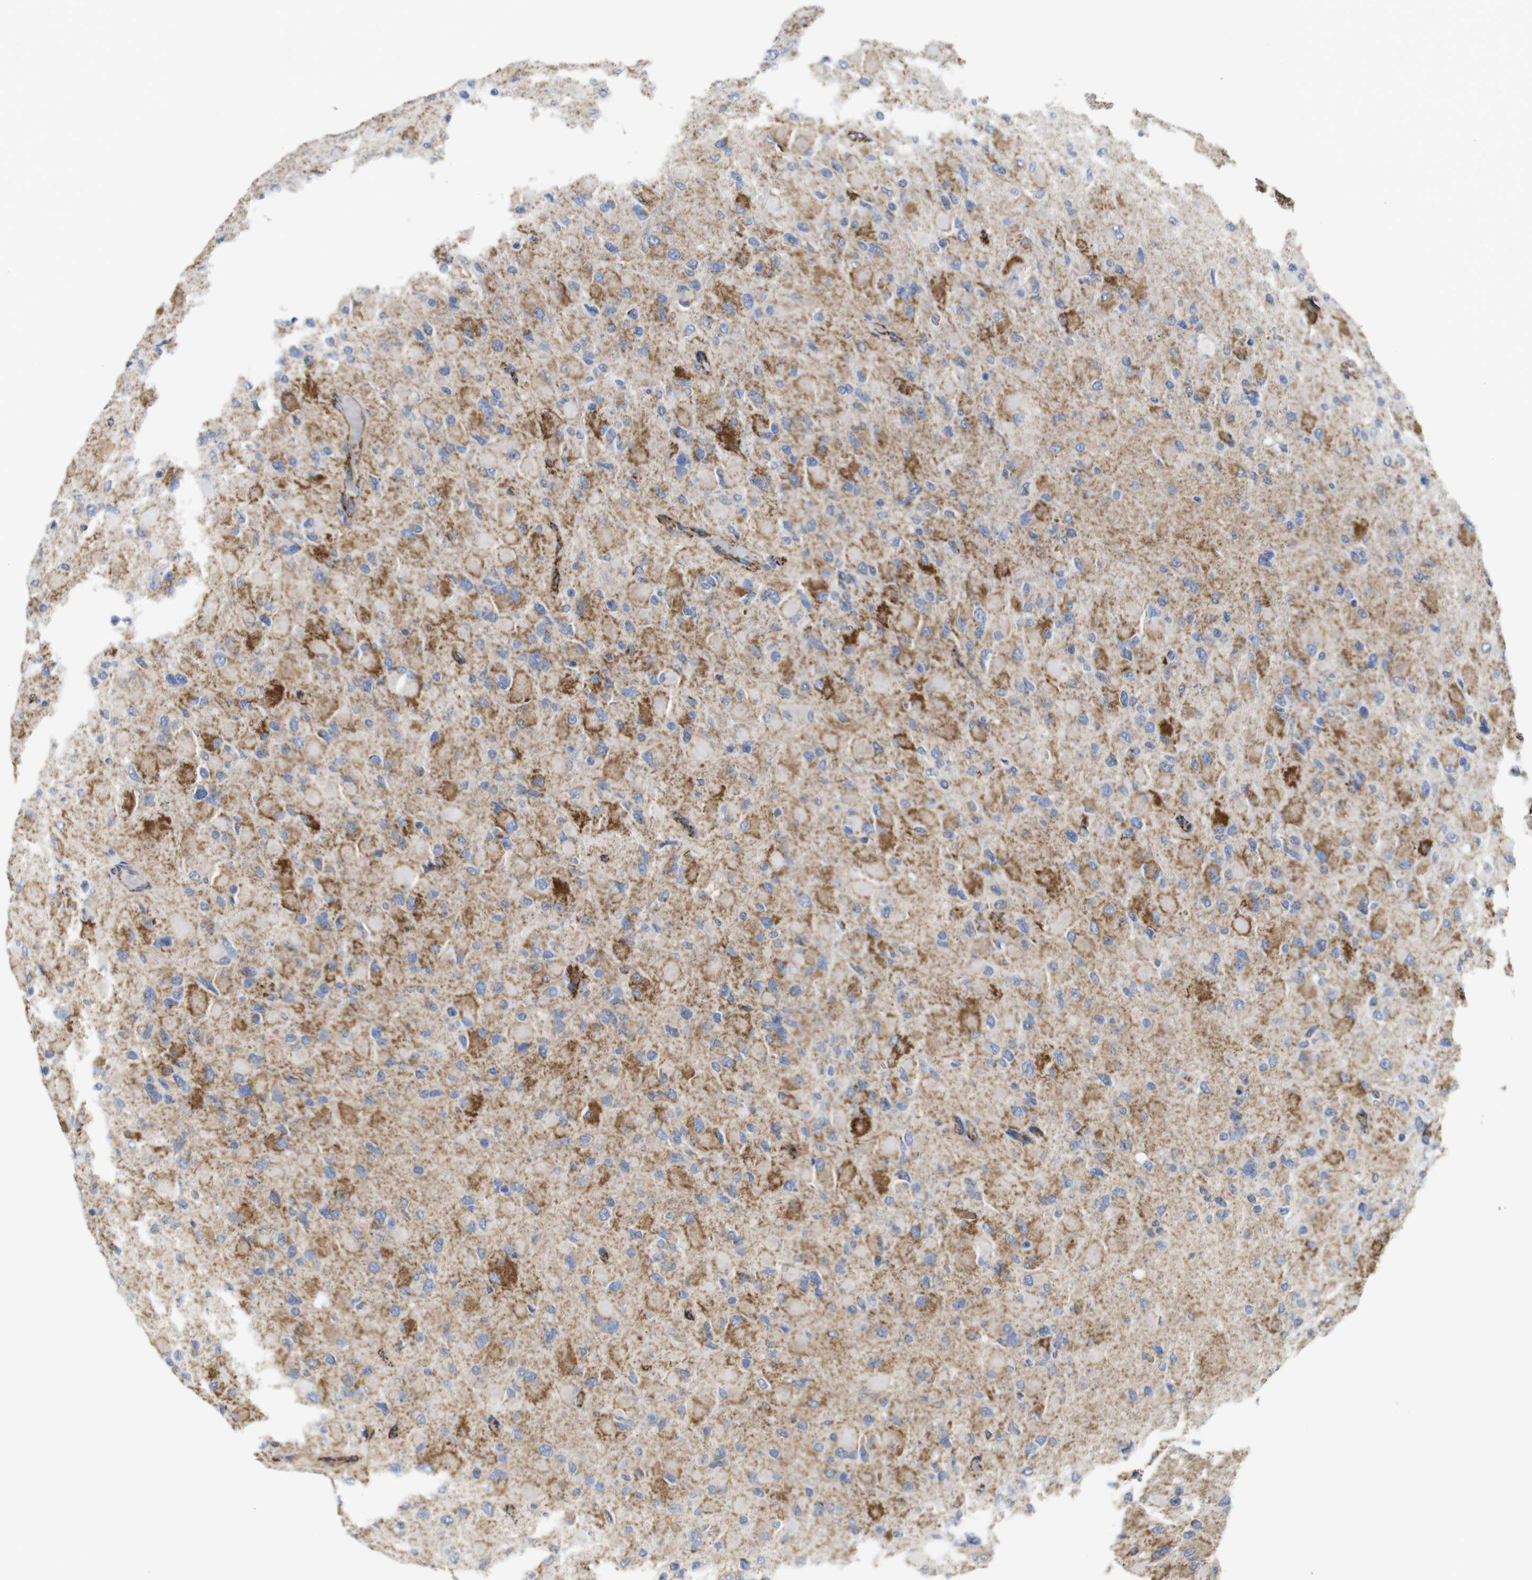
{"staining": {"intensity": "strong", "quantity": "25%-75%", "location": "cytoplasmic/membranous"}, "tissue": "glioma", "cell_type": "Tumor cells", "image_type": "cancer", "snomed": [{"axis": "morphology", "description": "Glioma, malignant, High grade"}, {"axis": "topography", "description": "Cerebral cortex"}], "caption": "Malignant glioma (high-grade) tissue shows strong cytoplasmic/membranous positivity in about 25%-75% of tumor cells", "gene": "MAOA", "patient": {"sex": "female", "age": 36}}